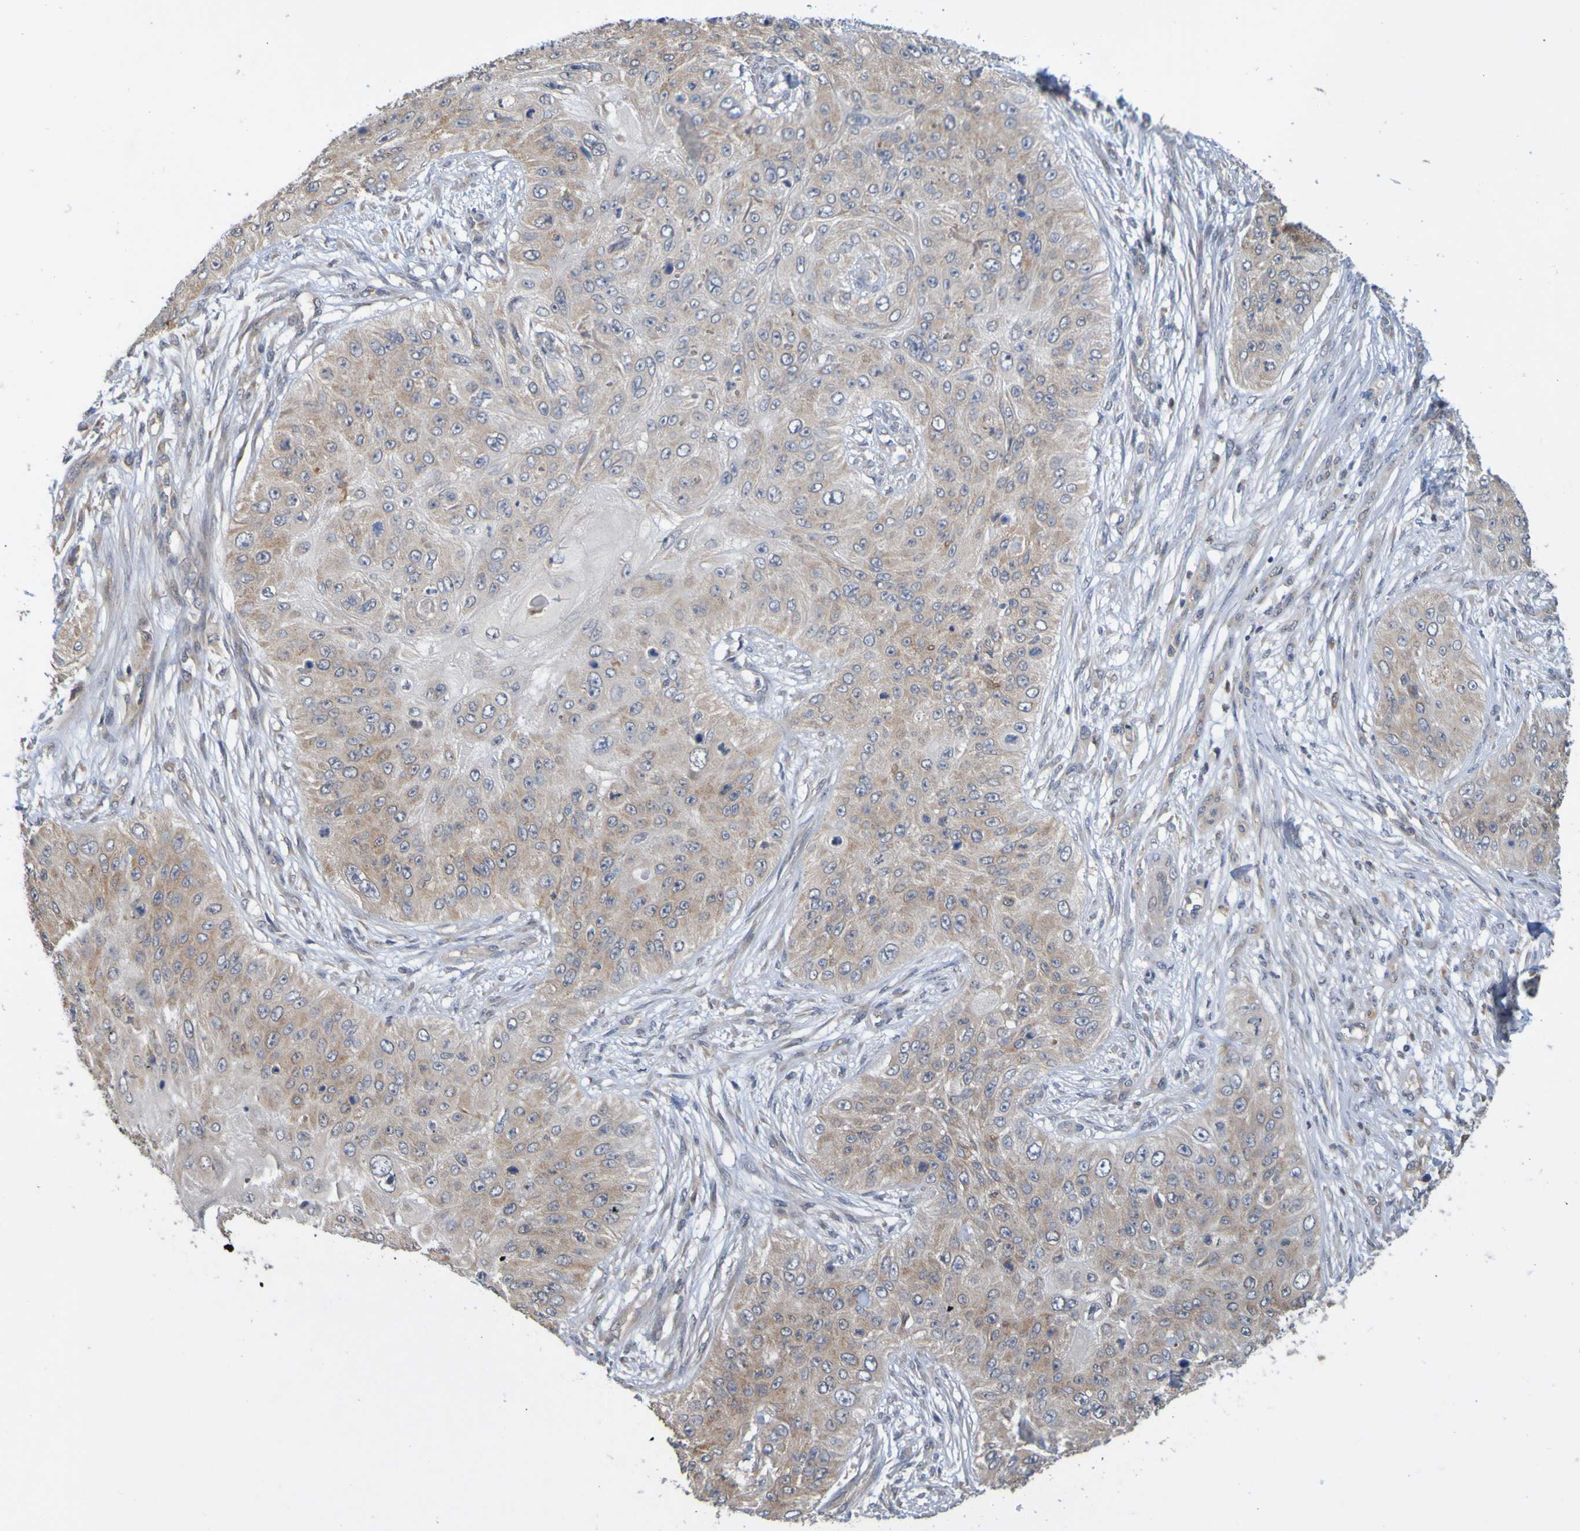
{"staining": {"intensity": "weak", "quantity": ">75%", "location": "cytoplasmic/membranous"}, "tissue": "skin cancer", "cell_type": "Tumor cells", "image_type": "cancer", "snomed": [{"axis": "morphology", "description": "Squamous cell carcinoma, NOS"}, {"axis": "topography", "description": "Skin"}], "caption": "This photomicrograph demonstrates immunohistochemistry staining of human skin squamous cell carcinoma, with low weak cytoplasmic/membranous staining in about >75% of tumor cells.", "gene": "NAV2", "patient": {"sex": "female", "age": 80}}